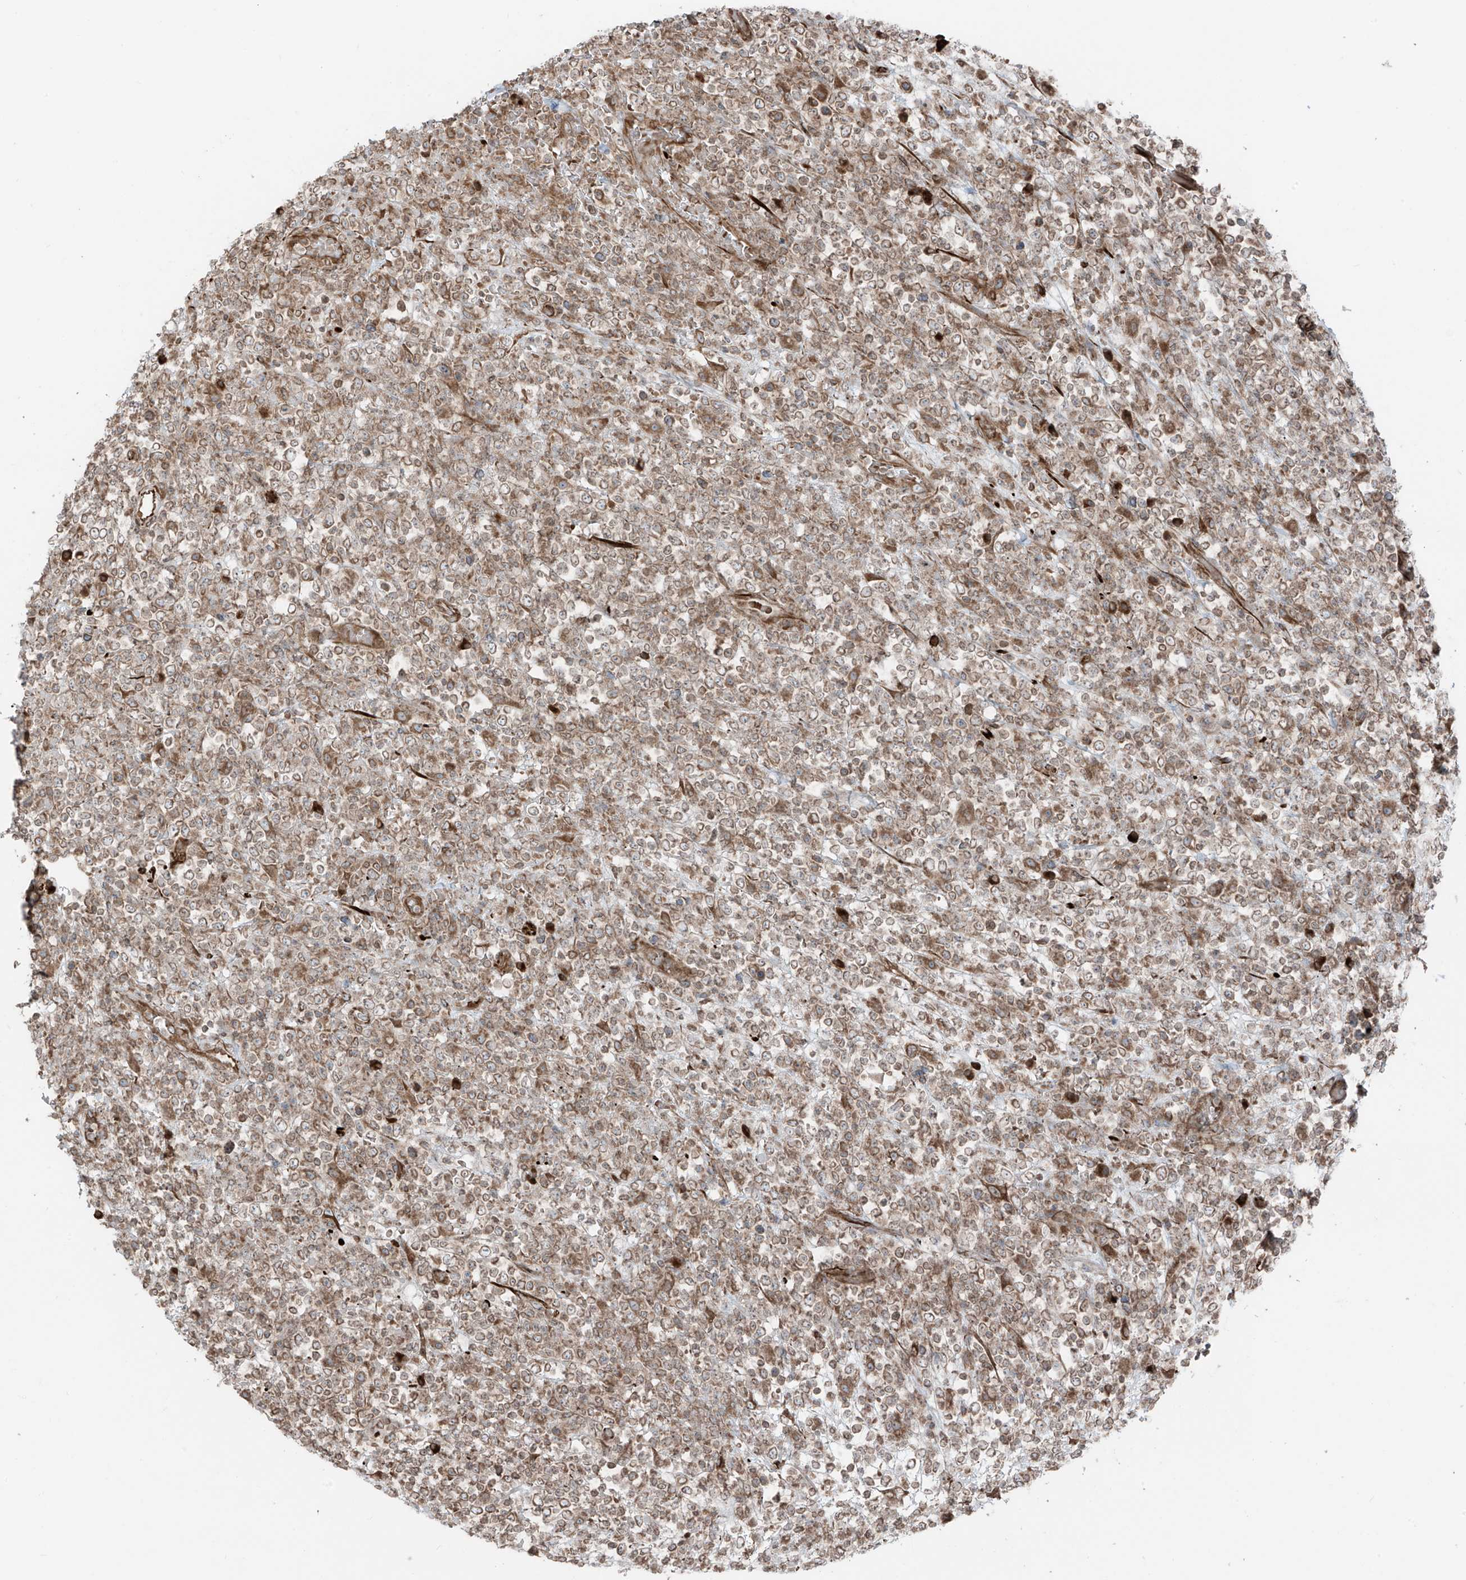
{"staining": {"intensity": "moderate", "quantity": ">75%", "location": "cytoplasmic/membranous"}, "tissue": "lymphoma", "cell_type": "Tumor cells", "image_type": "cancer", "snomed": [{"axis": "morphology", "description": "Malignant lymphoma, non-Hodgkin's type, High grade"}, {"axis": "topography", "description": "Colon"}], "caption": "IHC (DAB (3,3'-diaminobenzidine)) staining of malignant lymphoma, non-Hodgkin's type (high-grade) demonstrates moderate cytoplasmic/membranous protein expression in approximately >75% of tumor cells.", "gene": "ERLEC1", "patient": {"sex": "female", "age": 53}}